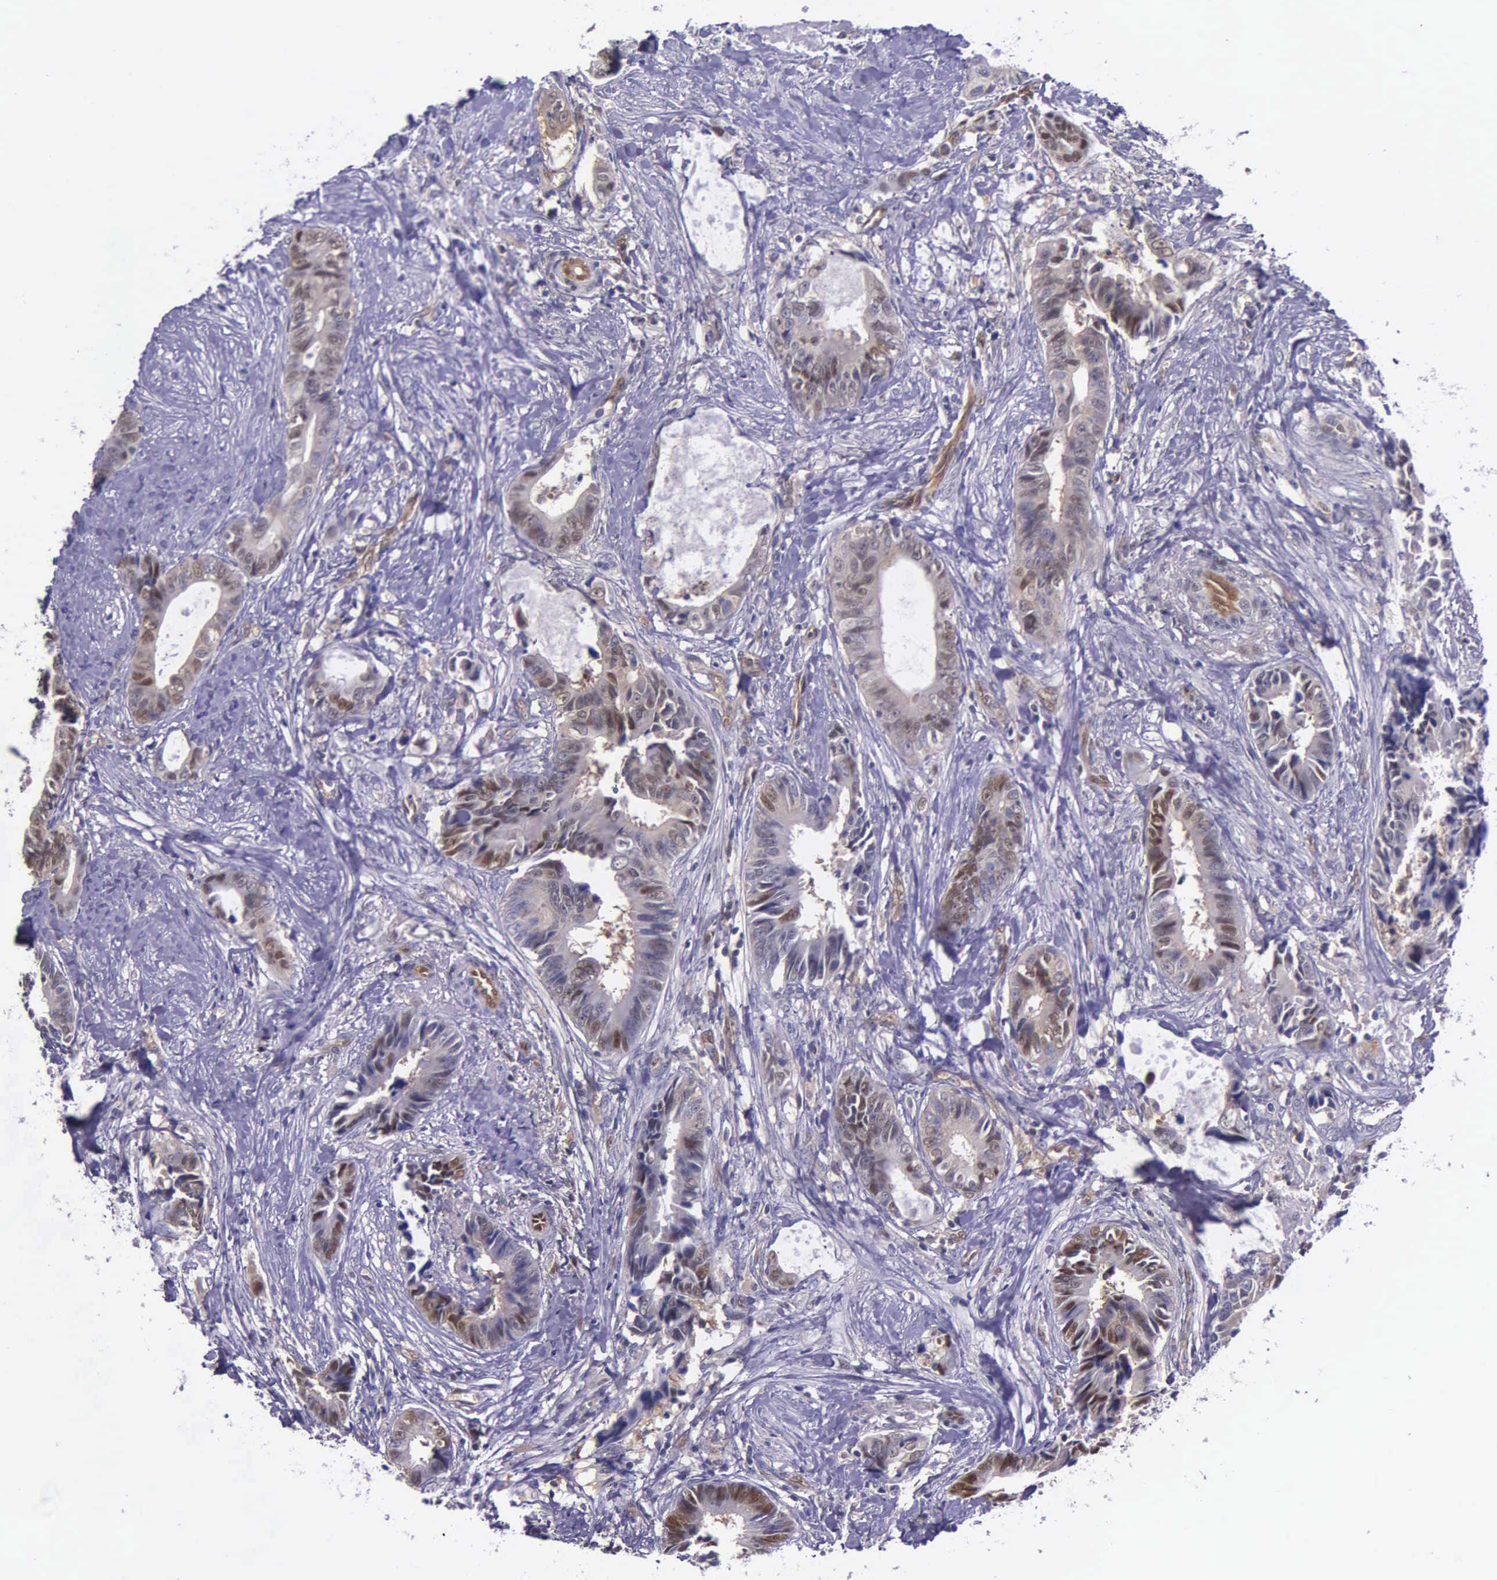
{"staining": {"intensity": "weak", "quantity": "25%-75%", "location": "nuclear"}, "tissue": "colorectal cancer", "cell_type": "Tumor cells", "image_type": "cancer", "snomed": [{"axis": "morphology", "description": "Adenocarcinoma, NOS"}, {"axis": "topography", "description": "Rectum"}], "caption": "Immunohistochemical staining of human colorectal cancer (adenocarcinoma) displays low levels of weak nuclear protein expression in approximately 25%-75% of tumor cells.", "gene": "GMPR2", "patient": {"sex": "female", "age": 98}}